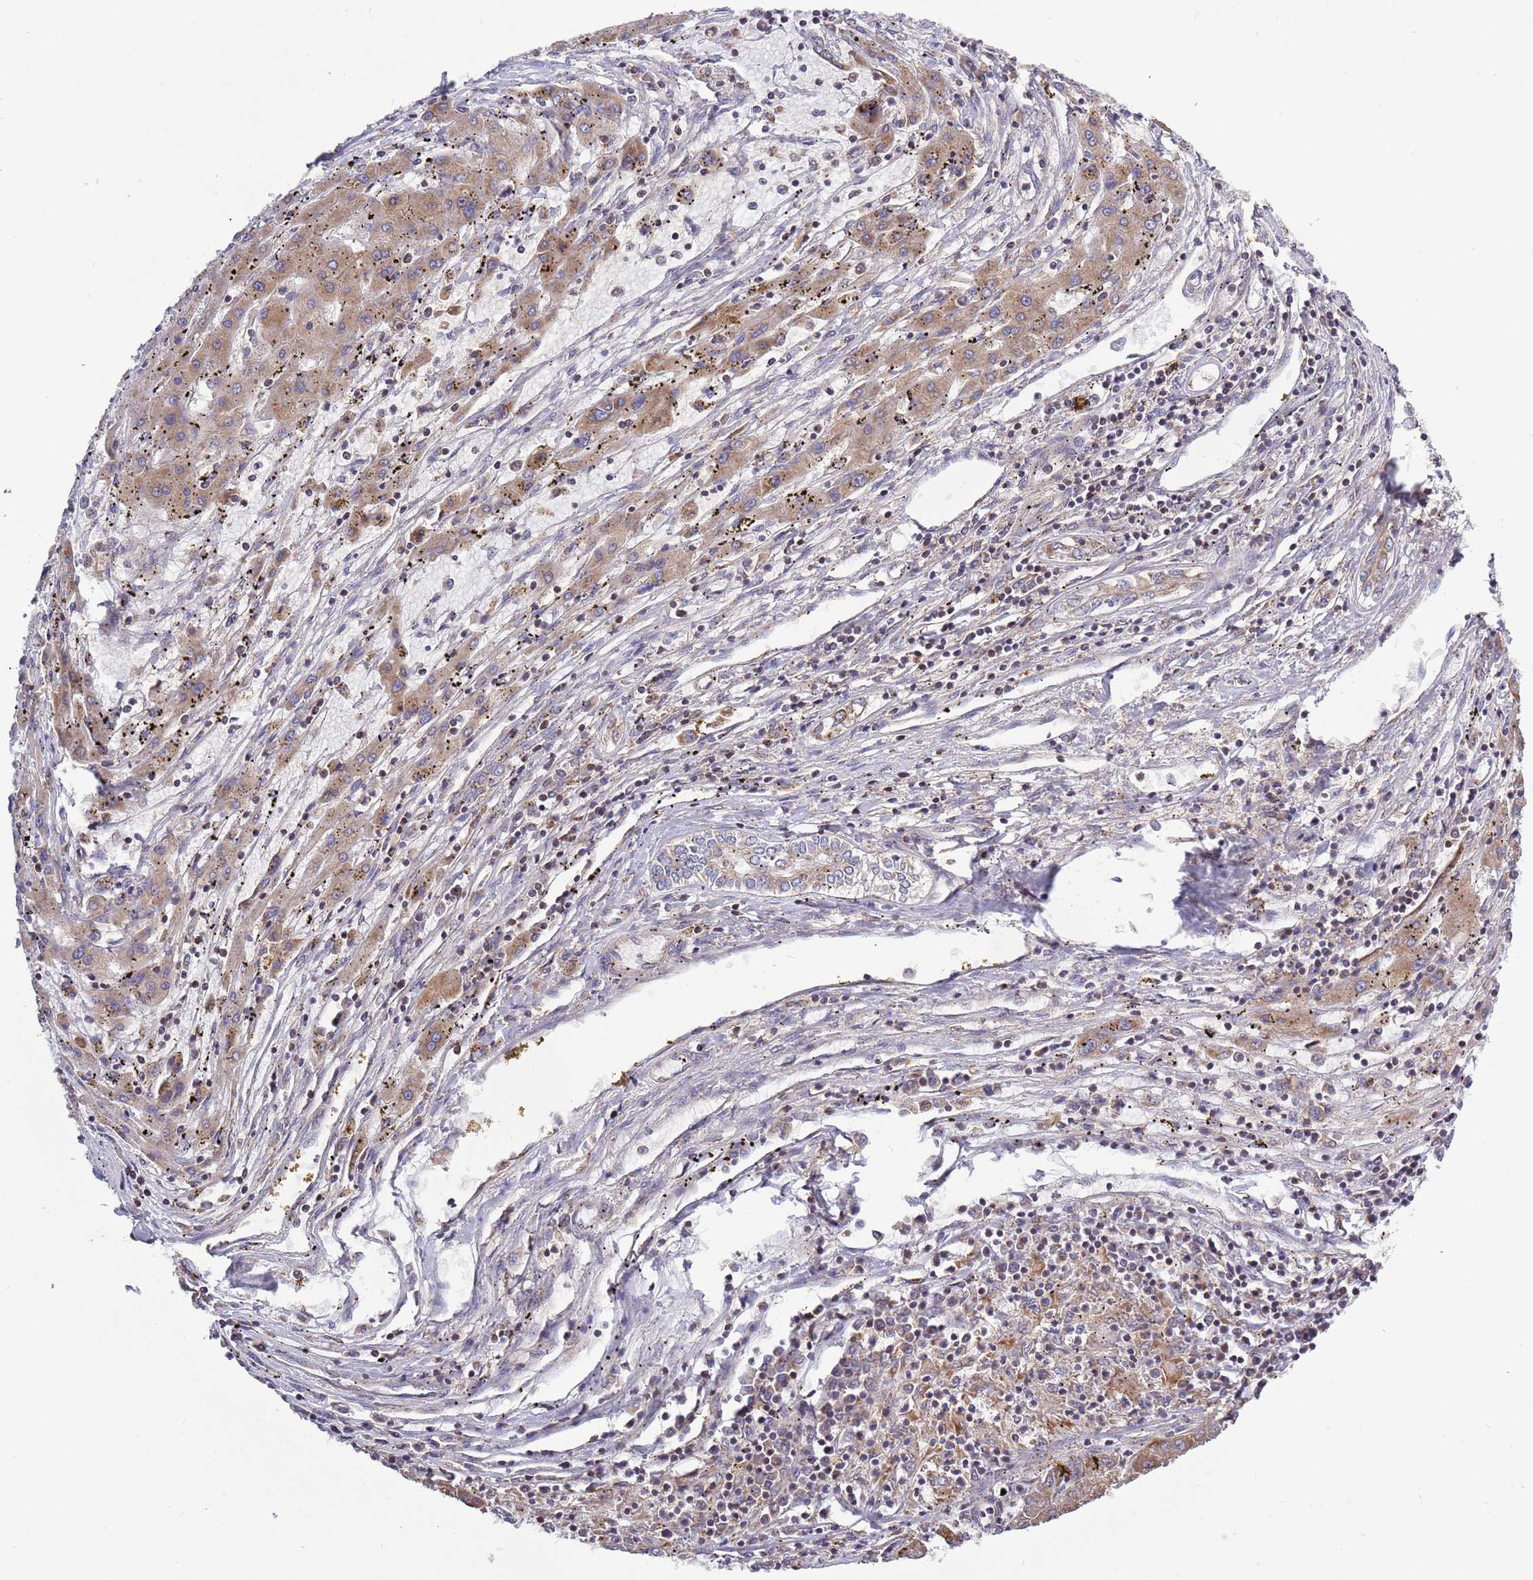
{"staining": {"intensity": "moderate", "quantity": ">75%", "location": "cytoplasmic/membranous"}, "tissue": "liver cancer", "cell_type": "Tumor cells", "image_type": "cancer", "snomed": [{"axis": "morphology", "description": "Carcinoma, Hepatocellular, NOS"}, {"axis": "topography", "description": "Liver"}], "caption": "Immunohistochemical staining of human liver hepatocellular carcinoma reveals medium levels of moderate cytoplasmic/membranous protein expression in approximately >75% of tumor cells. The protein is shown in brown color, while the nuclei are stained blue.", "gene": "IRS4", "patient": {"sex": "male", "age": 72}}